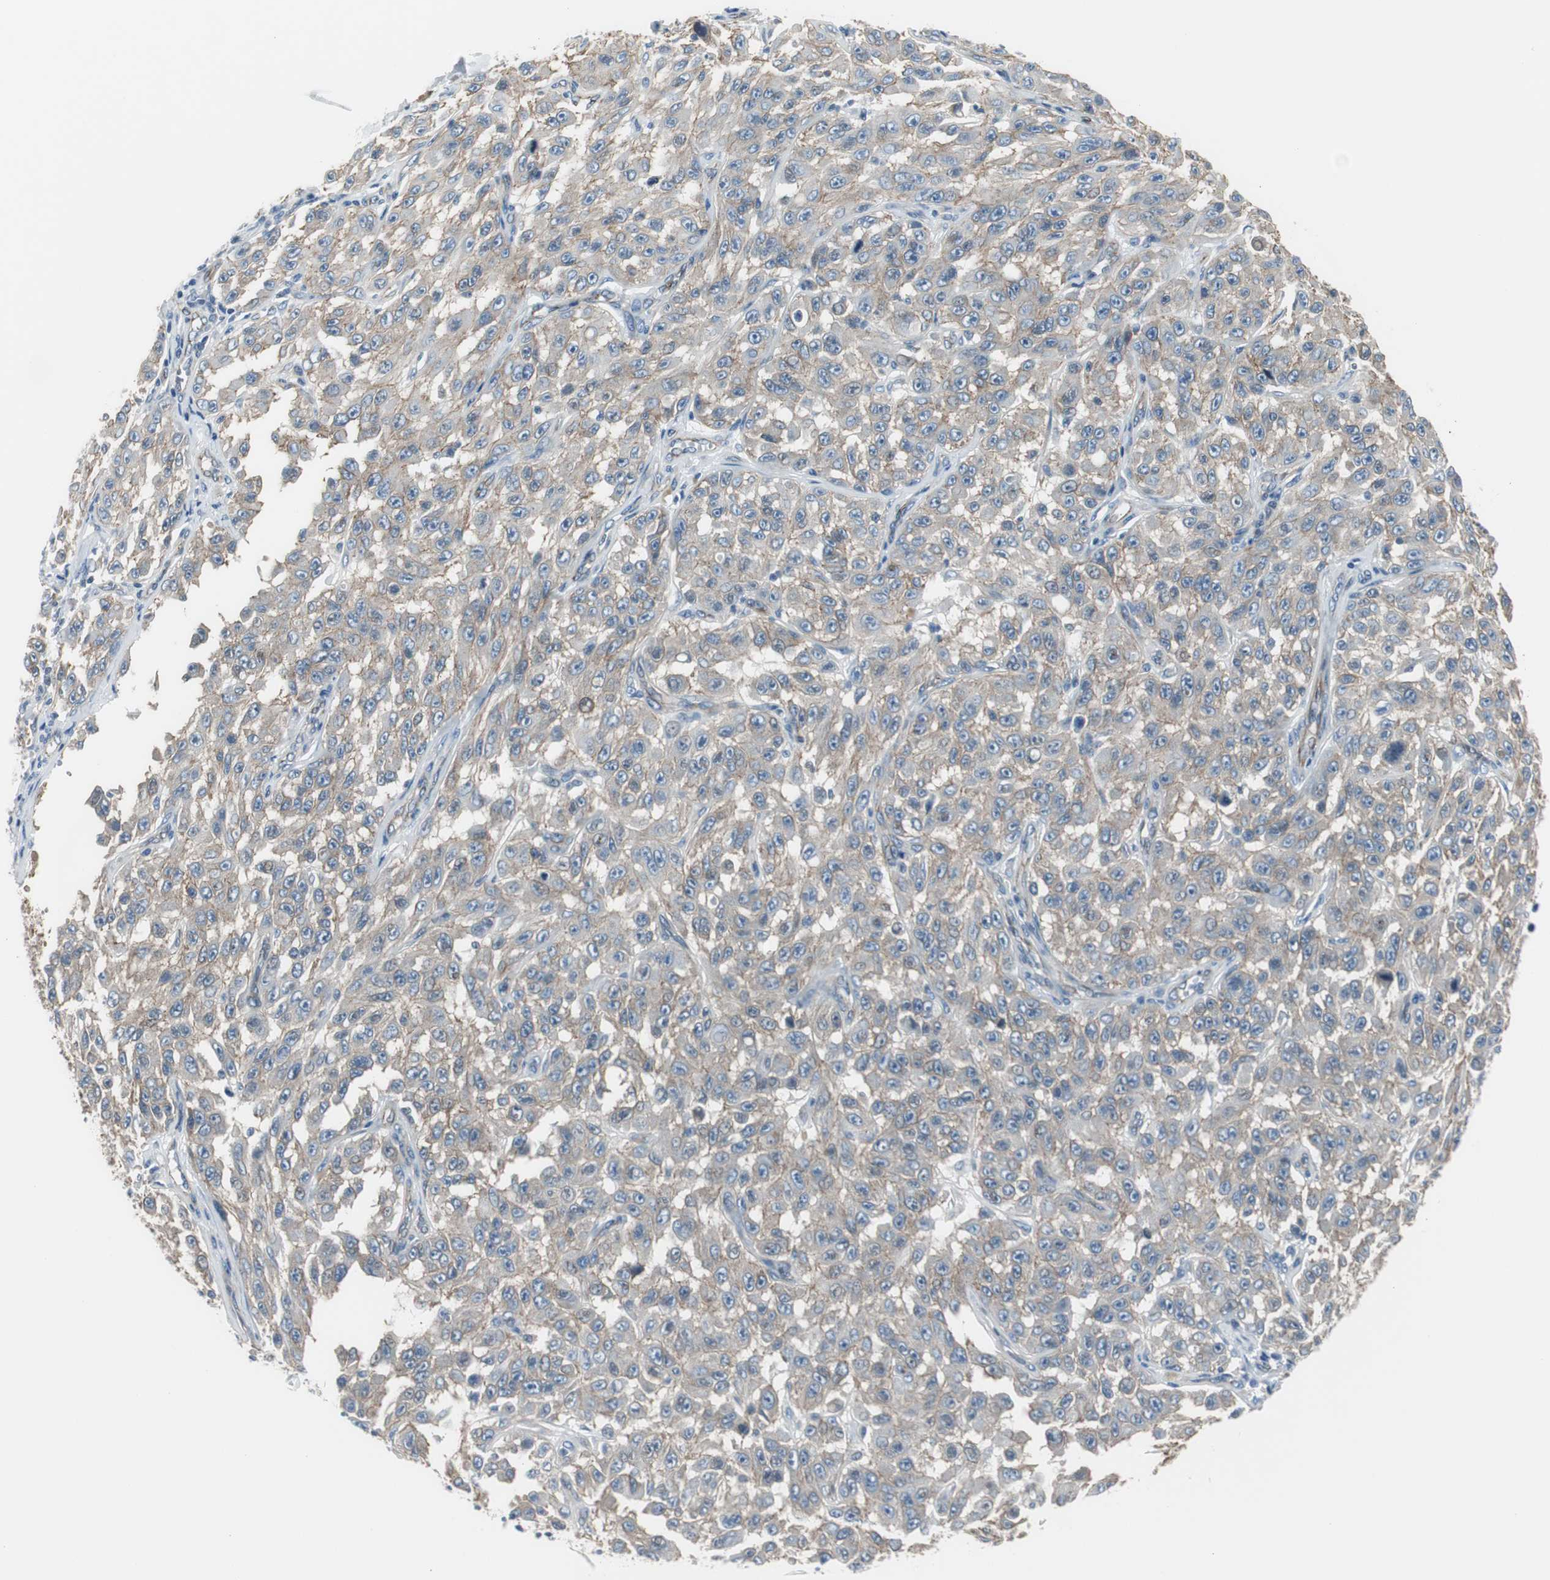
{"staining": {"intensity": "moderate", "quantity": ">75%", "location": "cytoplasmic/membranous"}, "tissue": "melanoma", "cell_type": "Tumor cells", "image_type": "cancer", "snomed": [{"axis": "morphology", "description": "Malignant melanoma, NOS"}, {"axis": "topography", "description": "Skin"}], "caption": "Immunohistochemistry of human malignant melanoma reveals medium levels of moderate cytoplasmic/membranous positivity in about >75% of tumor cells.", "gene": "STXBP4", "patient": {"sex": "male", "age": 30}}